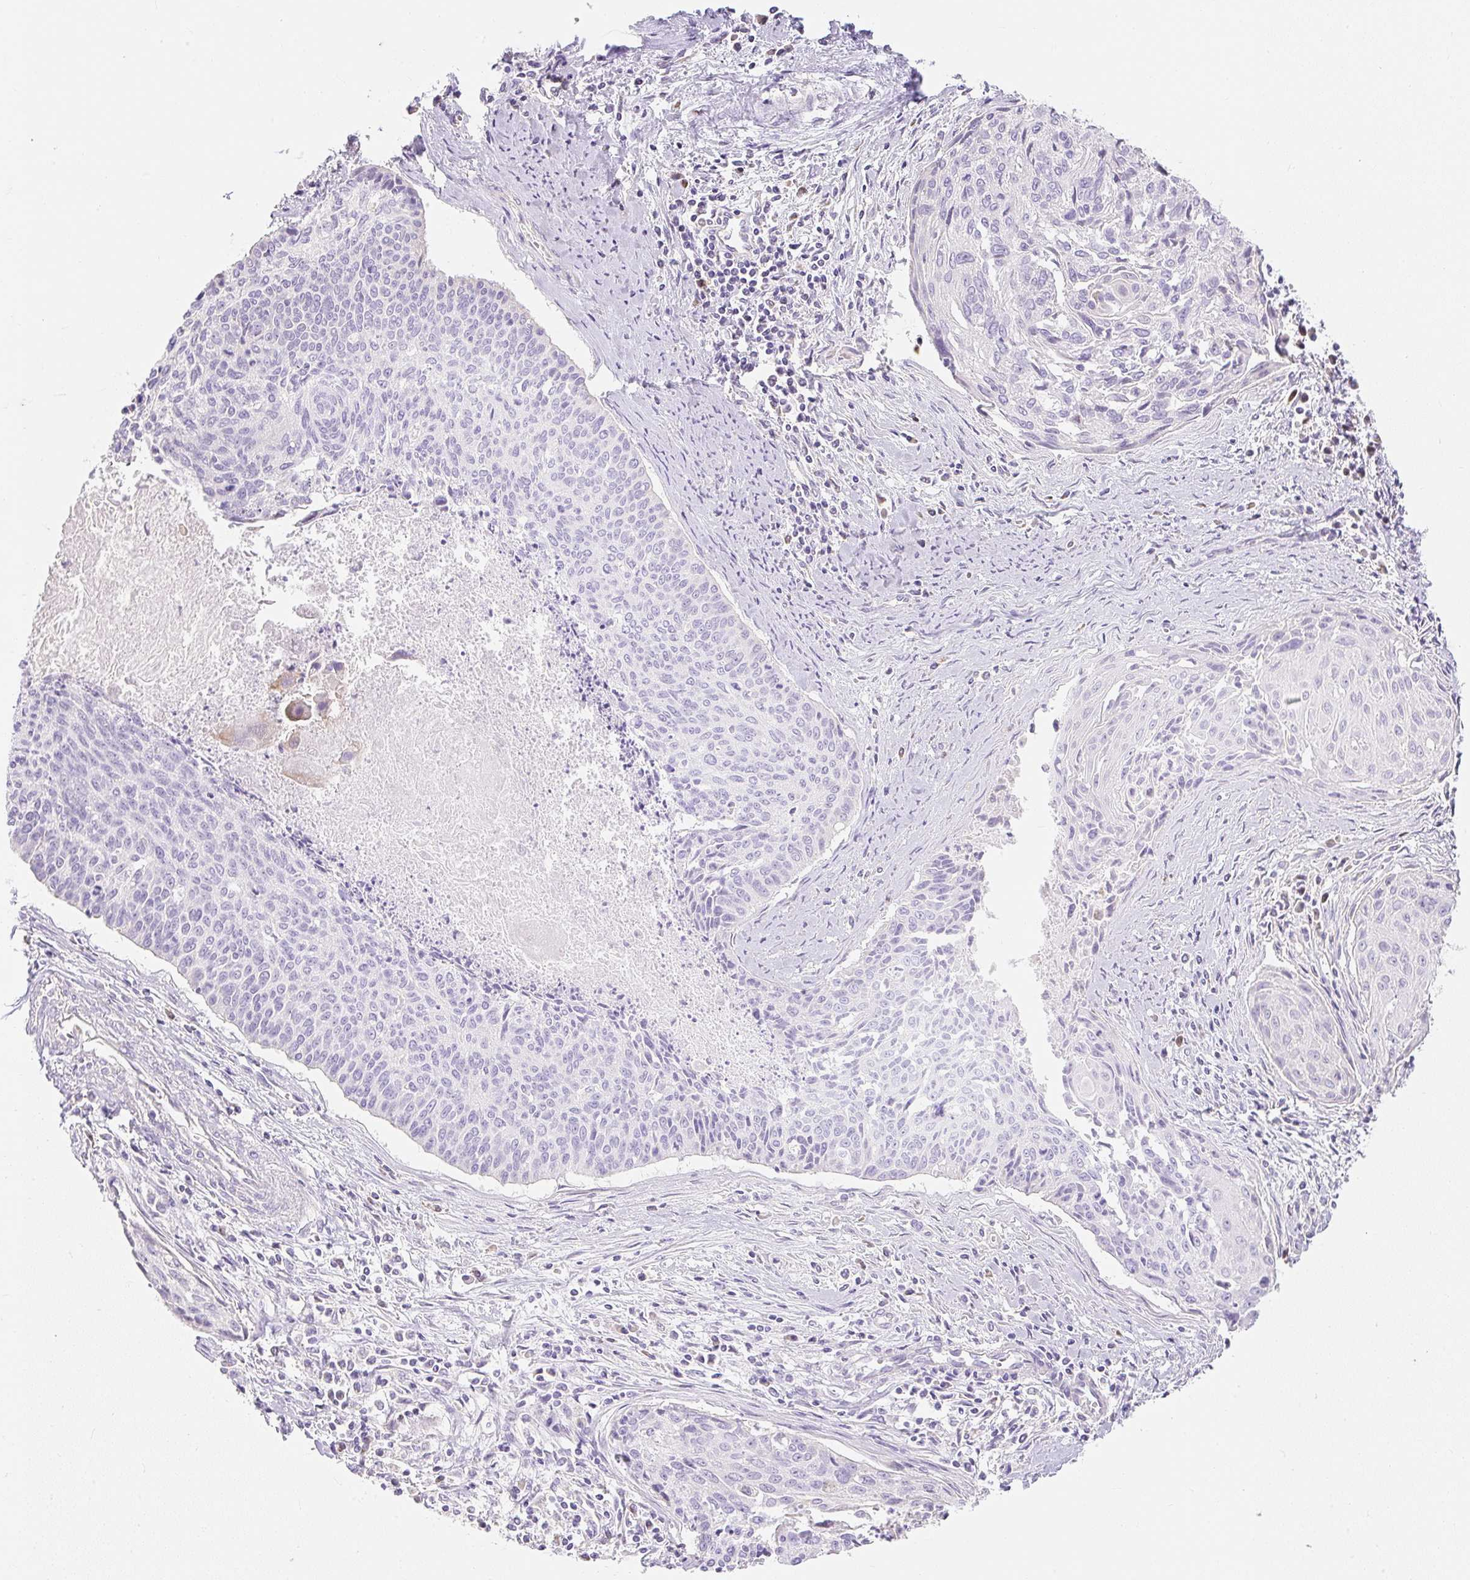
{"staining": {"intensity": "negative", "quantity": "none", "location": "none"}, "tissue": "cervical cancer", "cell_type": "Tumor cells", "image_type": "cancer", "snomed": [{"axis": "morphology", "description": "Squamous cell carcinoma, NOS"}, {"axis": "topography", "description": "Cervix"}], "caption": "High magnification brightfield microscopy of cervical cancer (squamous cell carcinoma) stained with DAB (brown) and counterstained with hematoxylin (blue): tumor cells show no significant positivity.", "gene": "DHX35", "patient": {"sex": "female", "age": 55}}